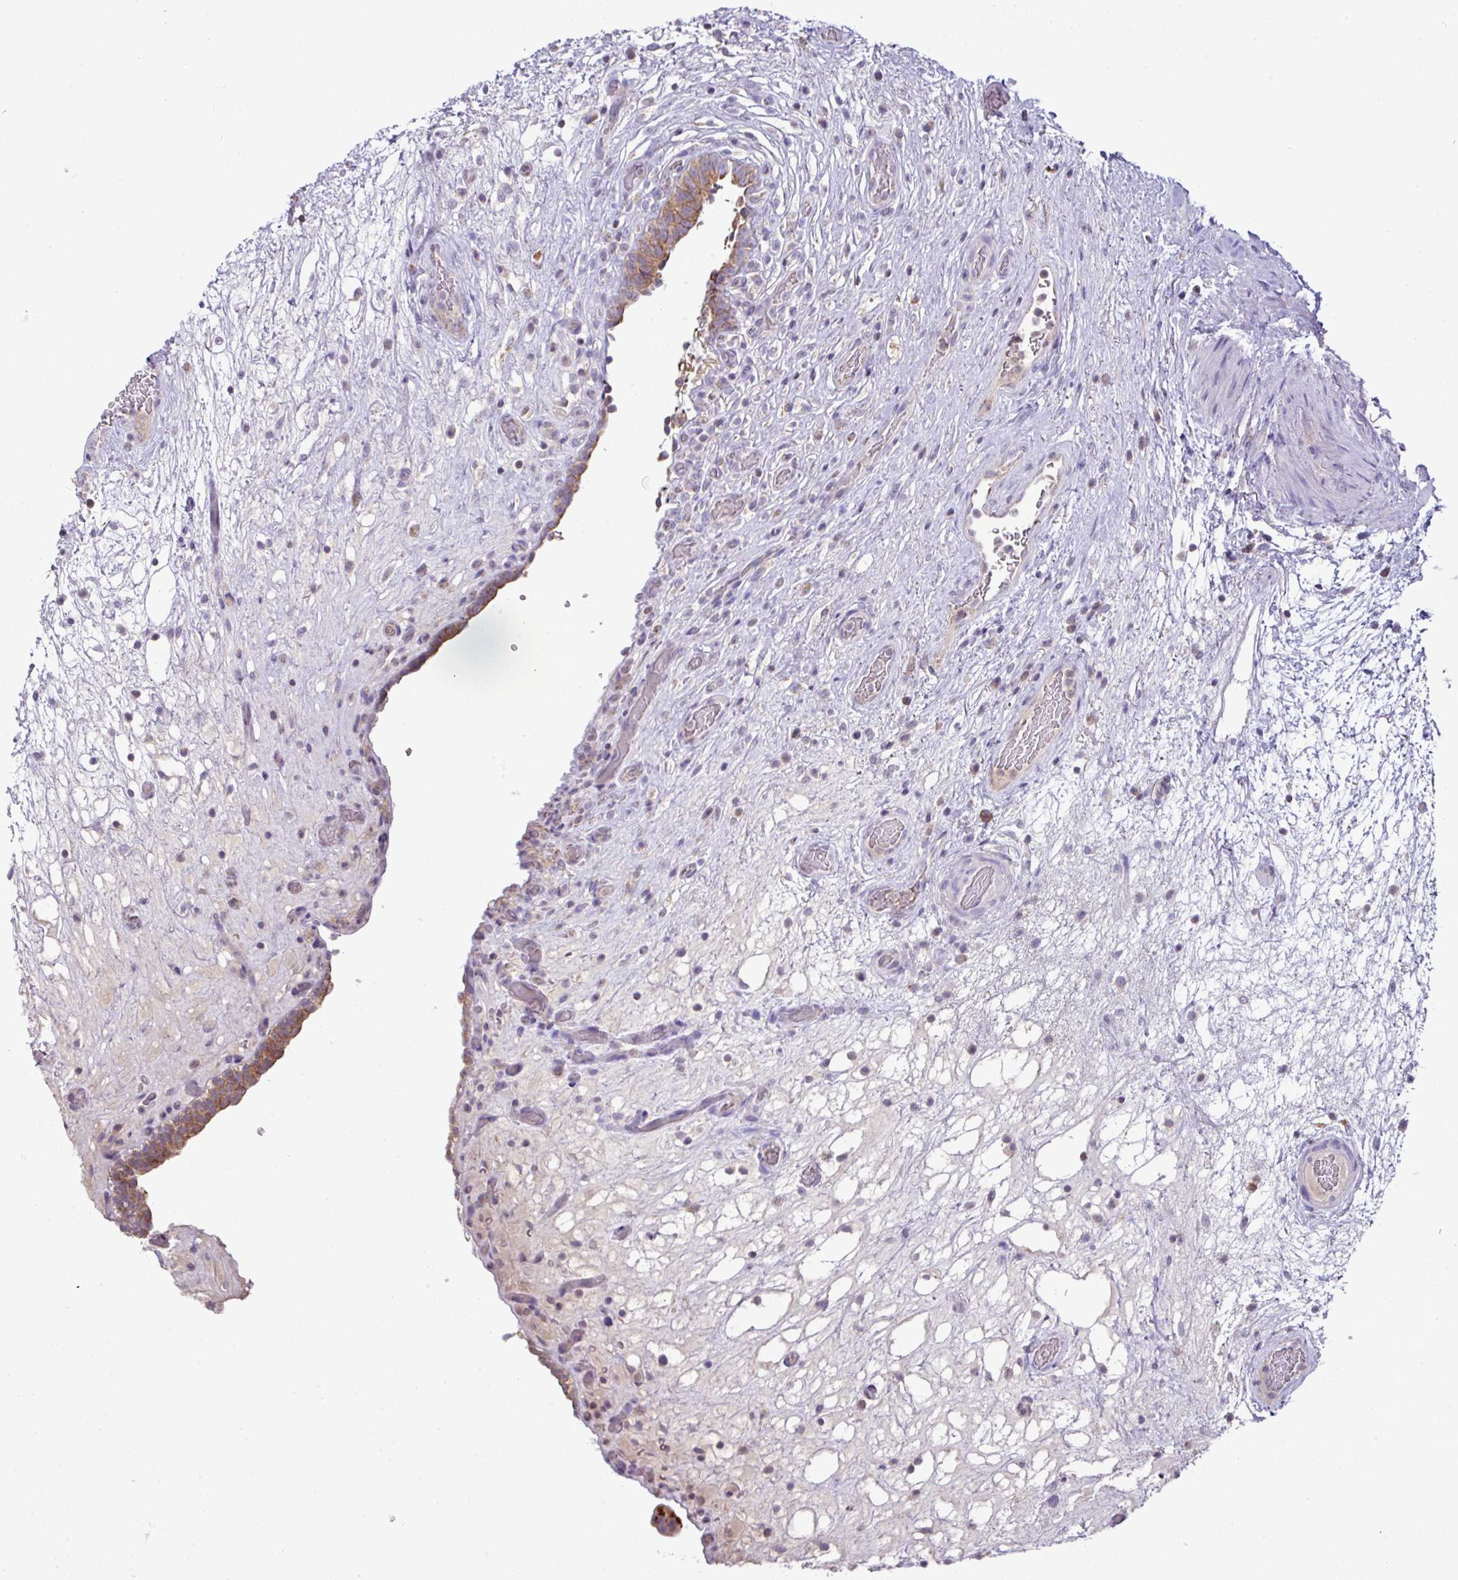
{"staining": {"intensity": "moderate", "quantity": ">75%", "location": "cytoplasmic/membranous"}, "tissue": "urinary bladder", "cell_type": "Urothelial cells", "image_type": "normal", "snomed": [{"axis": "morphology", "description": "Normal tissue, NOS"}, {"axis": "topography", "description": "Urinary bladder"}], "caption": "Brown immunohistochemical staining in unremarkable human urinary bladder reveals moderate cytoplasmic/membranous staining in about >75% of urothelial cells. (DAB = brown stain, brightfield microscopy at high magnification).", "gene": "TRAPPC1", "patient": {"sex": "male", "age": 71}}